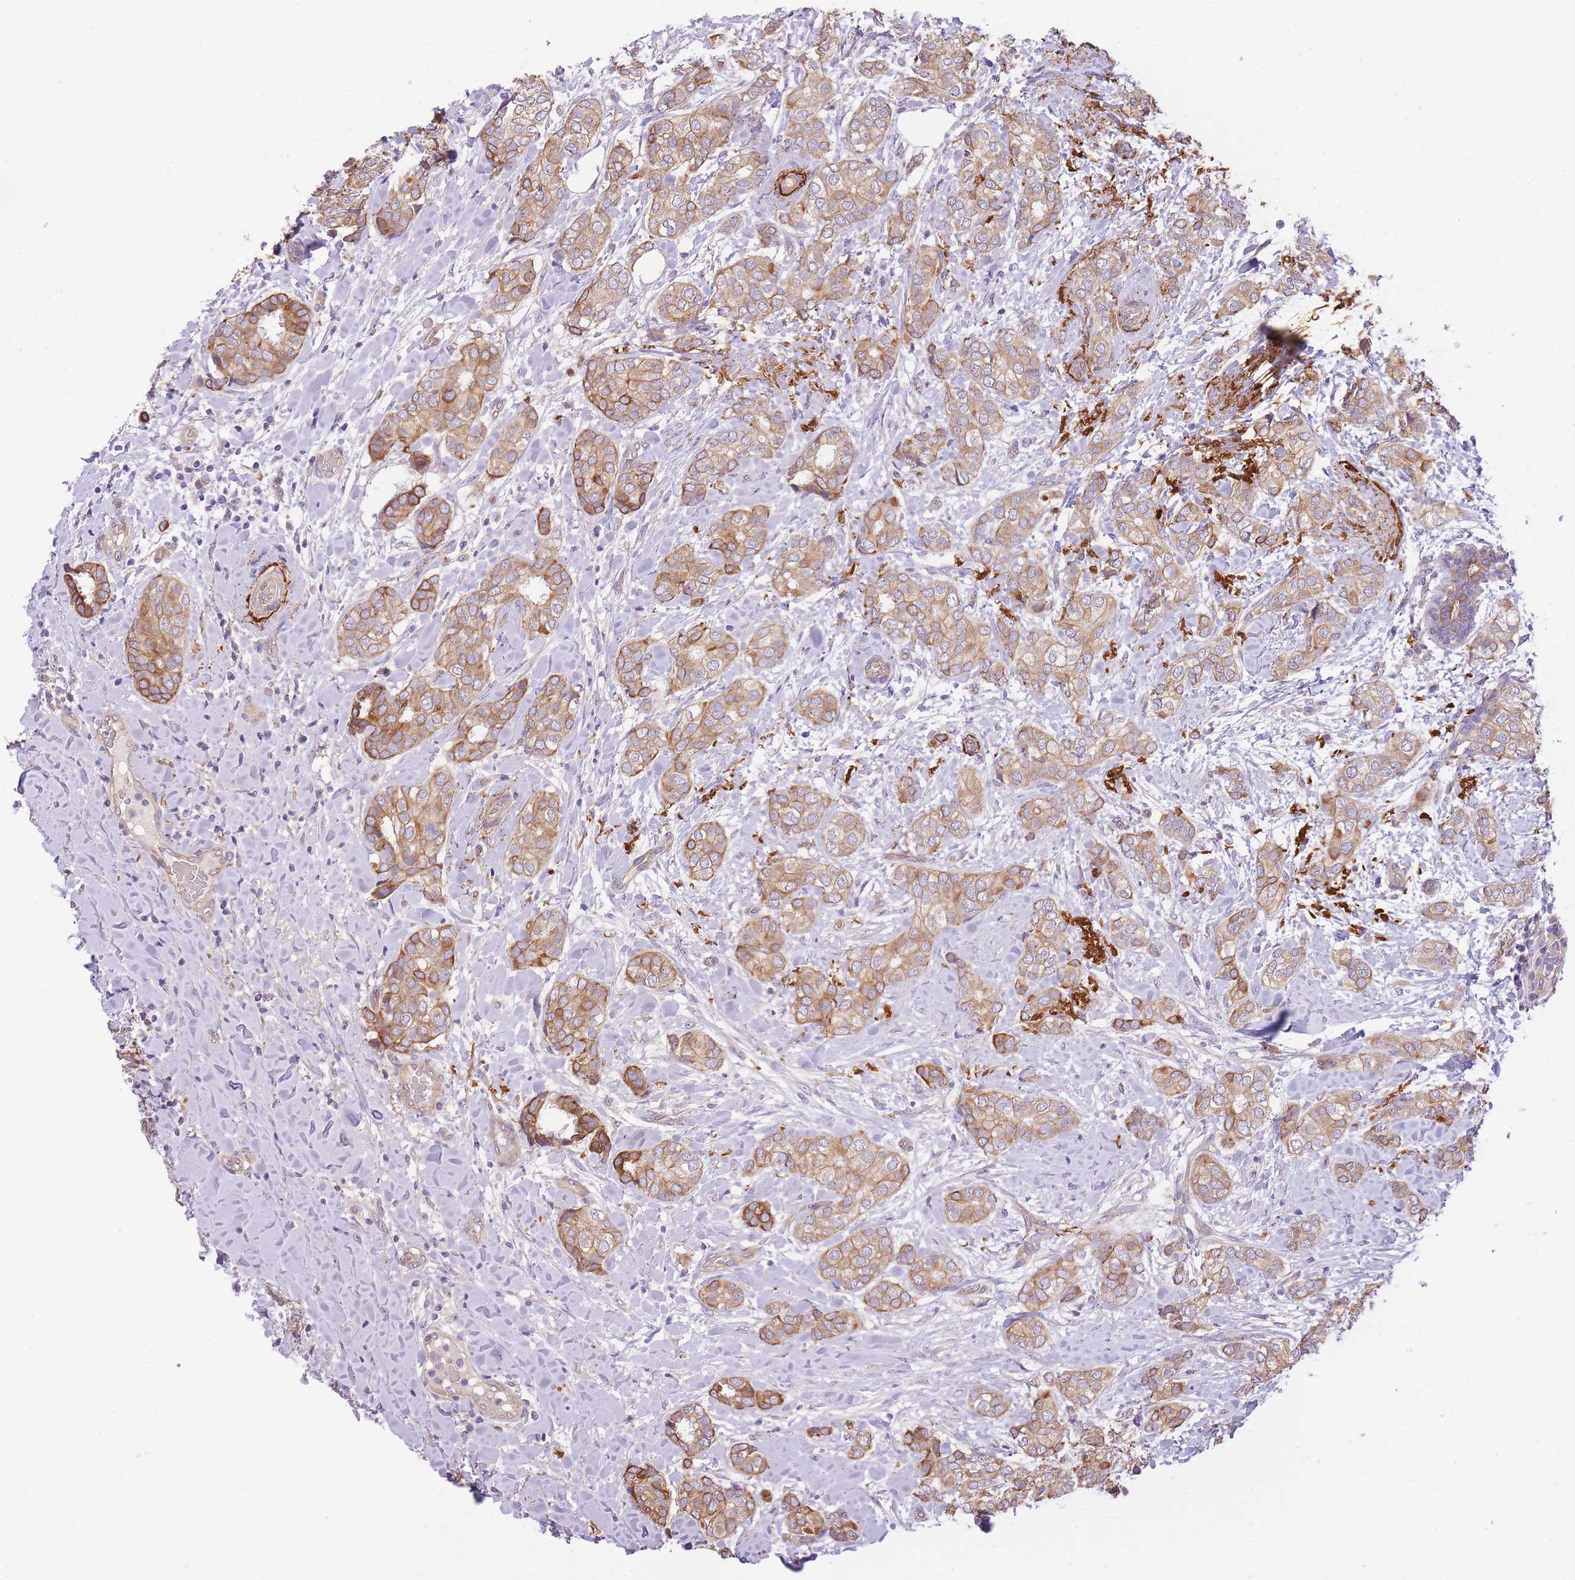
{"staining": {"intensity": "moderate", "quantity": ">75%", "location": "cytoplasmic/membranous"}, "tissue": "breast cancer", "cell_type": "Tumor cells", "image_type": "cancer", "snomed": [{"axis": "morphology", "description": "Duct carcinoma"}, {"axis": "topography", "description": "Breast"}], "caption": "An immunohistochemistry (IHC) micrograph of neoplastic tissue is shown. Protein staining in brown shows moderate cytoplasmic/membranous positivity in breast cancer (infiltrating ductal carcinoma) within tumor cells.", "gene": "REV1", "patient": {"sex": "female", "age": 73}}